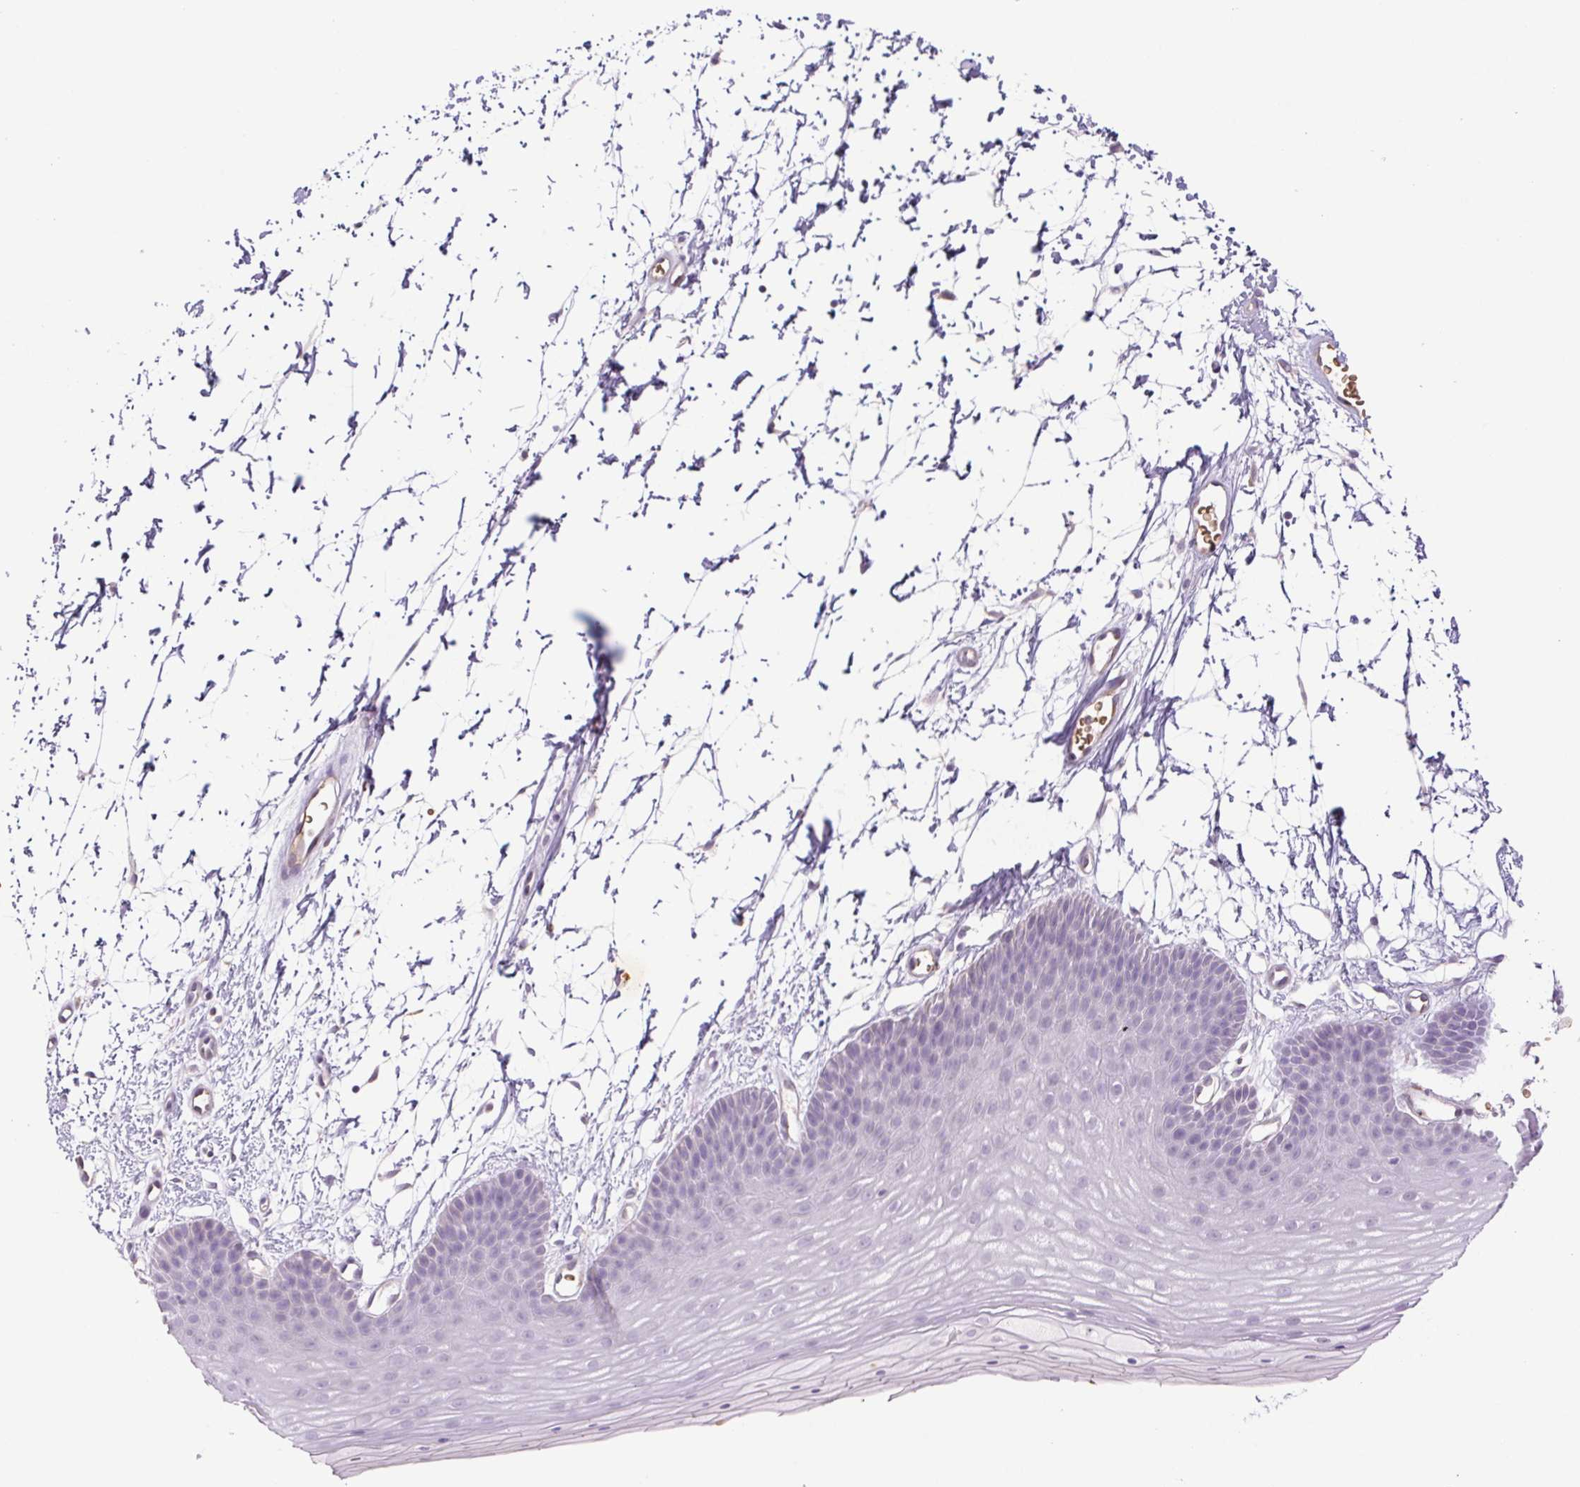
{"staining": {"intensity": "negative", "quantity": "none", "location": "none"}, "tissue": "skin", "cell_type": "Epidermal cells", "image_type": "normal", "snomed": [{"axis": "morphology", "description": "Normal tissue, NOS"}, {"axis": "topography", "description": "Anal"}], "caption": "Immunohistochemistry (IHC) of normal human skin exhibits no expression in epidermal cells.", "gene": "IGFL3", "patient": {"sex": "male", "age": 53}}